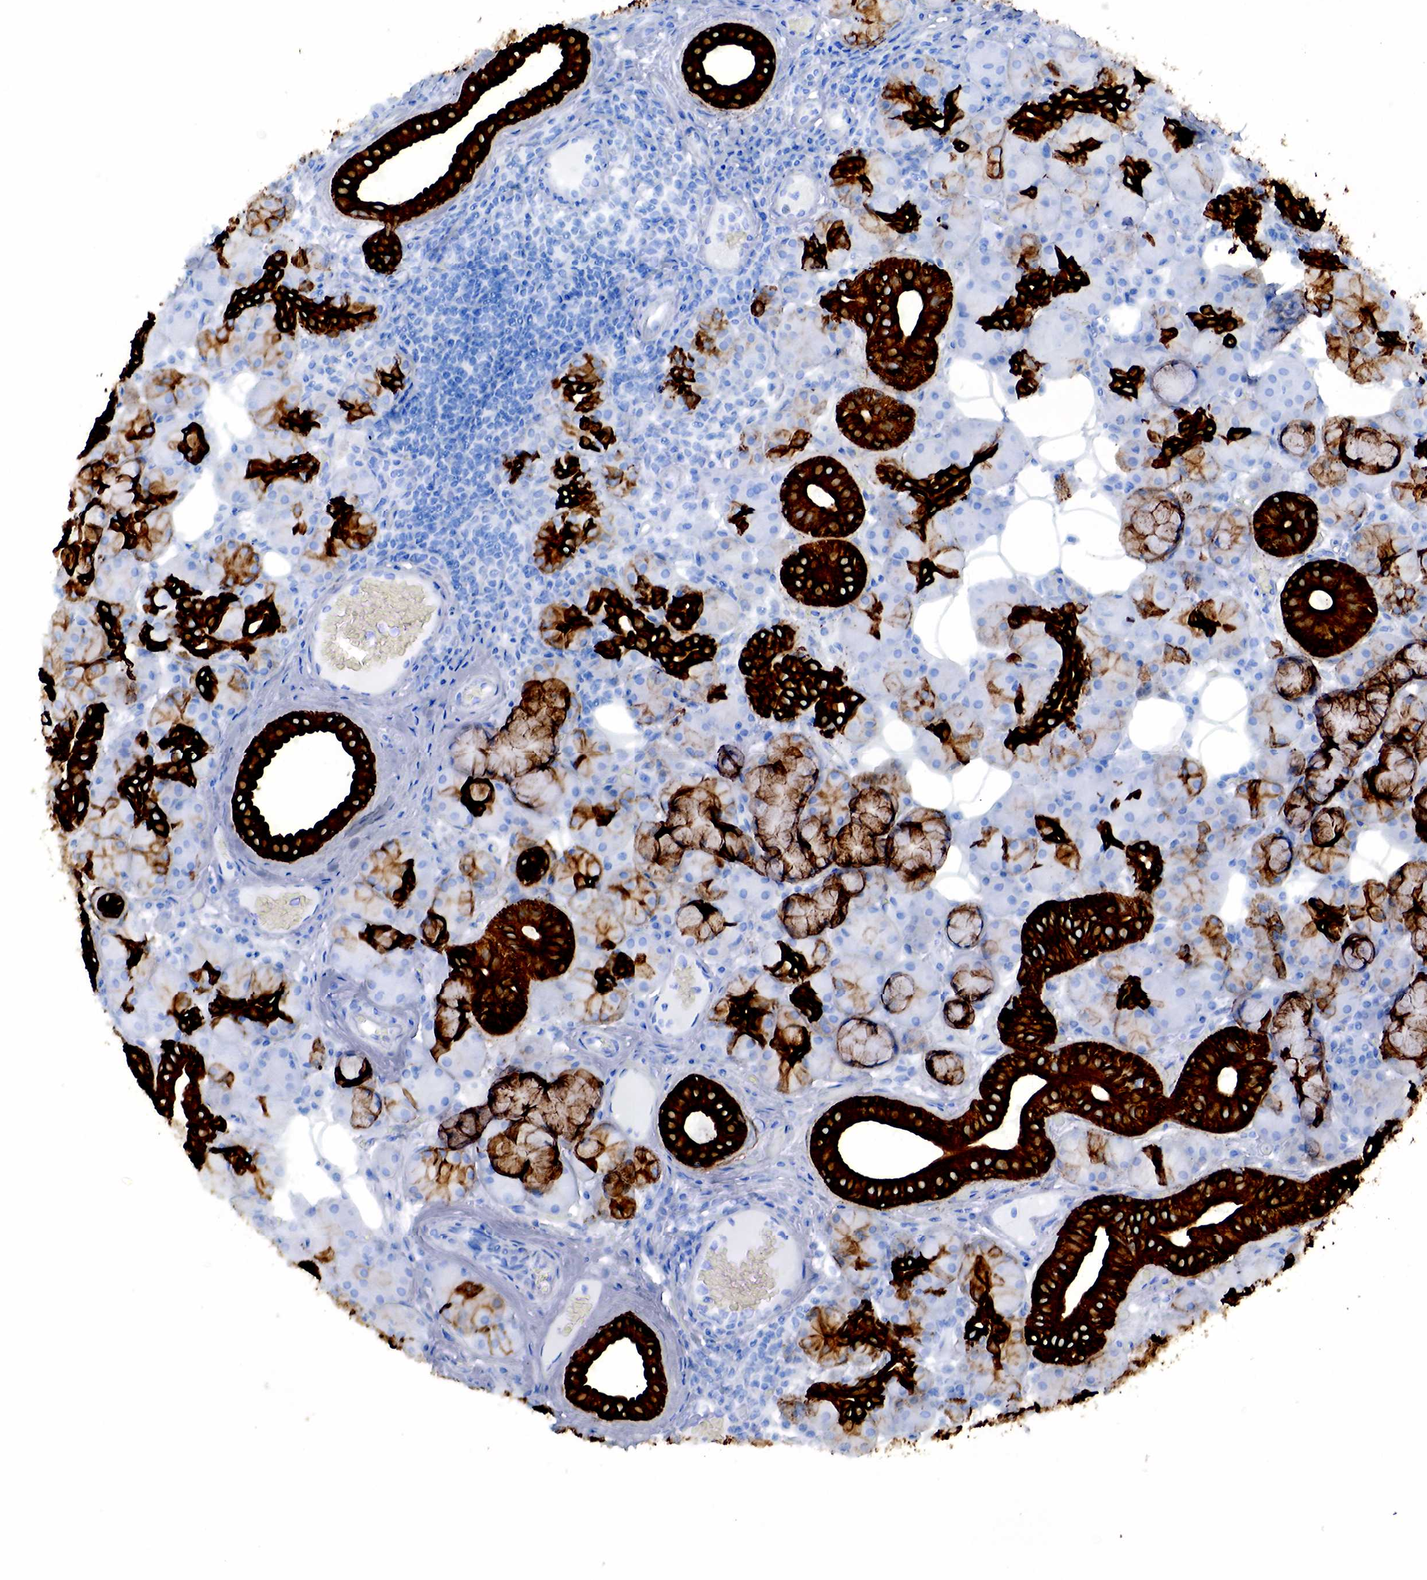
{"staining": {"intensity": "strong", "quantity": ">75%", "location": "cytoplasmic/membranous"}, "tissue": "salivary gland", "cell_type": "Glandular cells", "image_type": "normal", "snomed": [{"axis": "morphology", "description": "Normal tissue, NOS"}, {"axis": "topography", "description": "Salivary gland"}], "caption": "Approximately >75% of glandular cells in unremarkable human salivary gland display strong cytoplasmic/membranous protein staining as visualized by brown immunohistochemical staining.", "gene": "KRT19", "patient": {"sex": "male", "age": 54}}